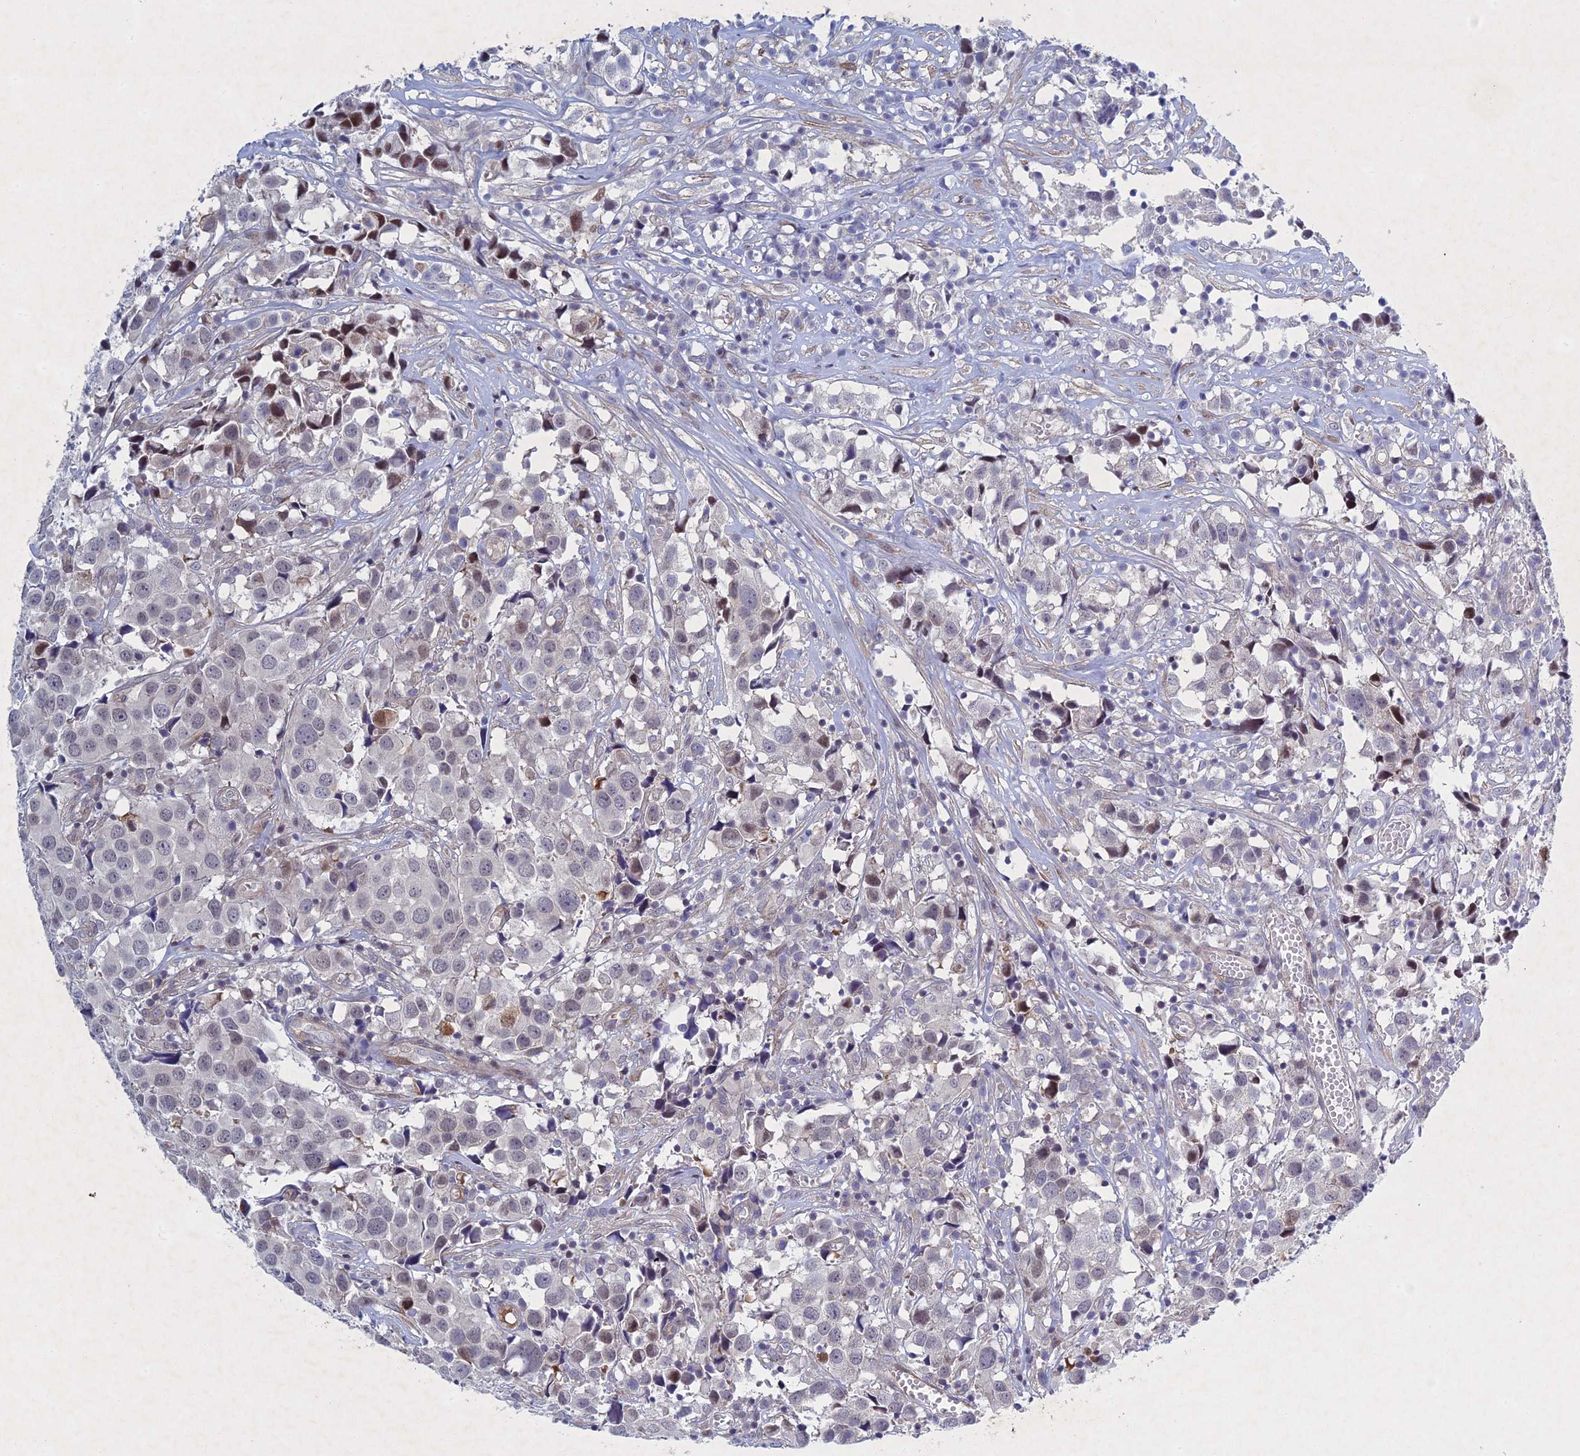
{"staining": {"intensity": "negative", "quantity": "none", "location": "none"}, "tissue": "urothelial cancer", "cell_type": "Tumor cells", "image_type": "cancer", "snomed": [{"axis": "morphology", "description": "Urothelial carcinoma, High grade"}, {"axis": "topography", "description": "Urinary bladder"}], "caption": "High power microscopy photomicrograph of an immunohistochemistry (IHC) photomicrograph of high-grade urothelial carcinoma, revealing no significant staining in tumor cells.", "gene": "PTHLH", "patient": {"sex": "female", "age": 75}}